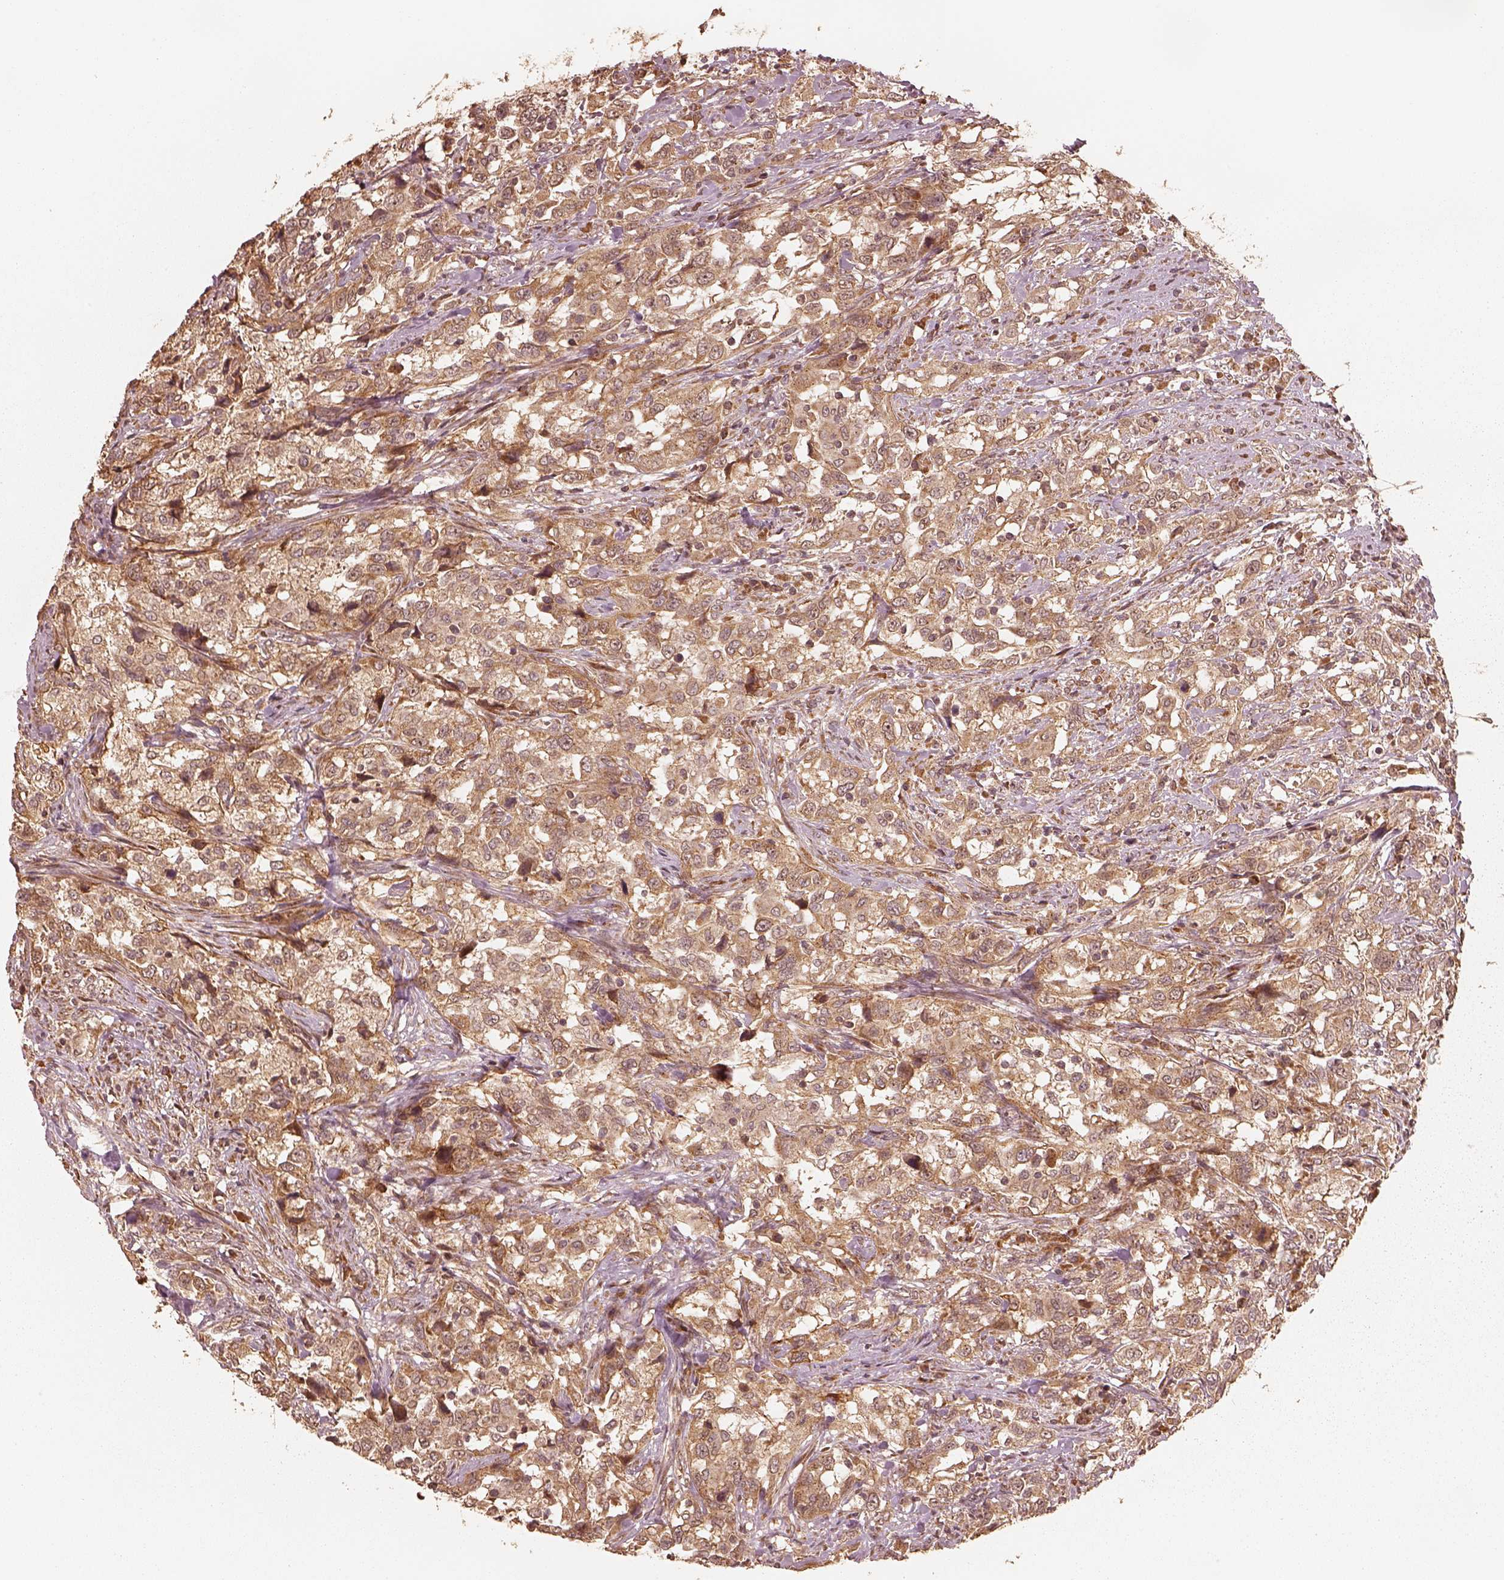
{"staining": {"intensity": "moderate", "quantity": ">75%", "location": "cytoplasmic/membranous"}, "tissue": "urothelial cancer", "cell_type": "Tumor cells", "image_type": "cancer", "snomed": [{"axis": "morphology", "description": "Urothelial carcinoma, NOS"}, {"axis": "morphology", "description": "Urothelial carcinoma, High grade"}, {"axis": "topography", "description": "Urinary bladder"}], "caption": "A brown stain labels moderate cytoplasmic/membranous staining of a protein in urothelial cancer tumor cells. (Brightfield microscopy of DAB IHC at high magnification).", "gene": "DNAJC25", "patient": {"sex": "female", "age": 64}}